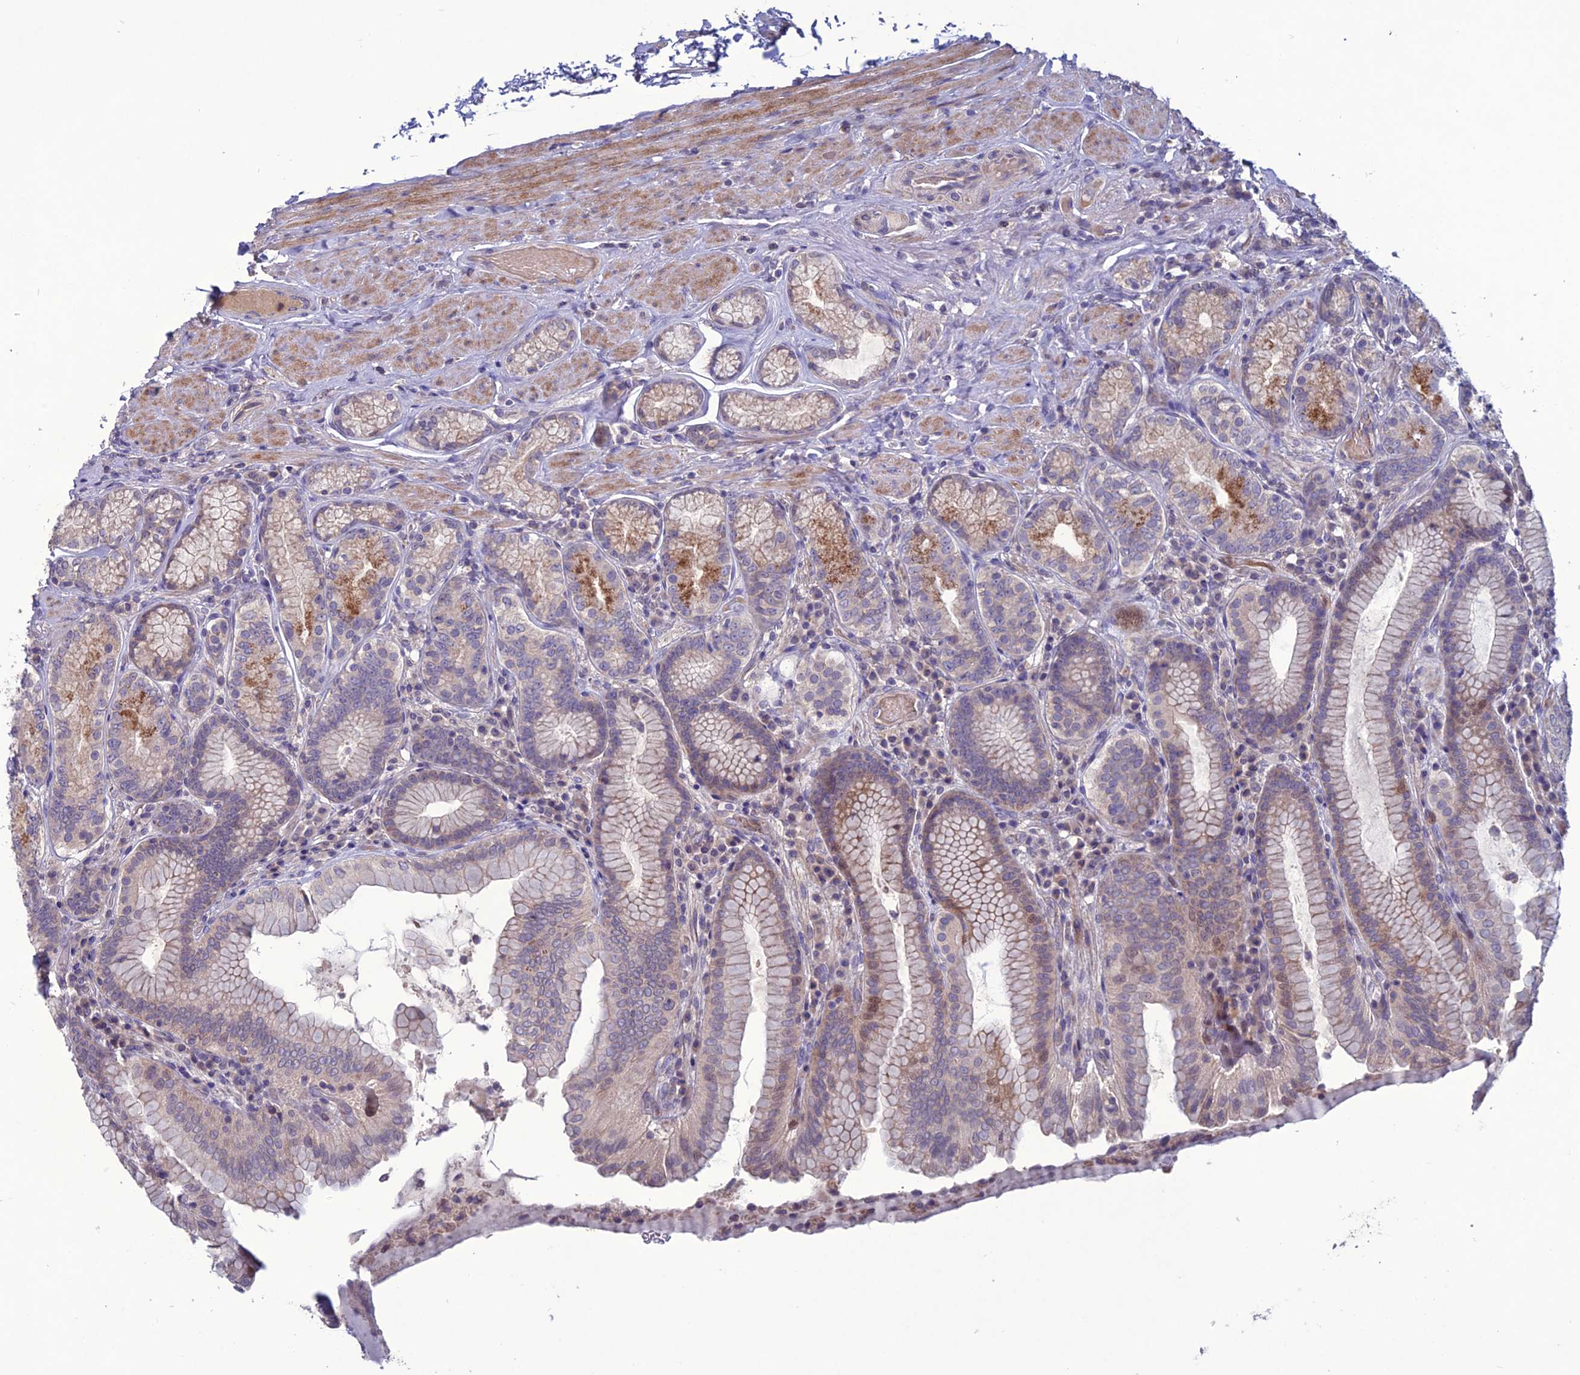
{"staining": {"intensity": "weak", "quantity": "25%-75%", "location": "cytoplasmic/membranous"}, "tissue": "stomach", "cell_type": "Glandular cells", "image_type": "normal", "snomed": [{"axis": "morphology", "description": "Normal tissue, NOS"}, {"axis": "topography", "description": "Stomach, upper"}, {"axis": "topography", "description": "Stomach, lower"}], "caption": "Normal stomach demonstrates weak cytoplasmic/membranous positivity in approximately 25%-75% of glandular cells.", "gene": "C2orf76", "patient": {"sex": "female", "age": 76}}